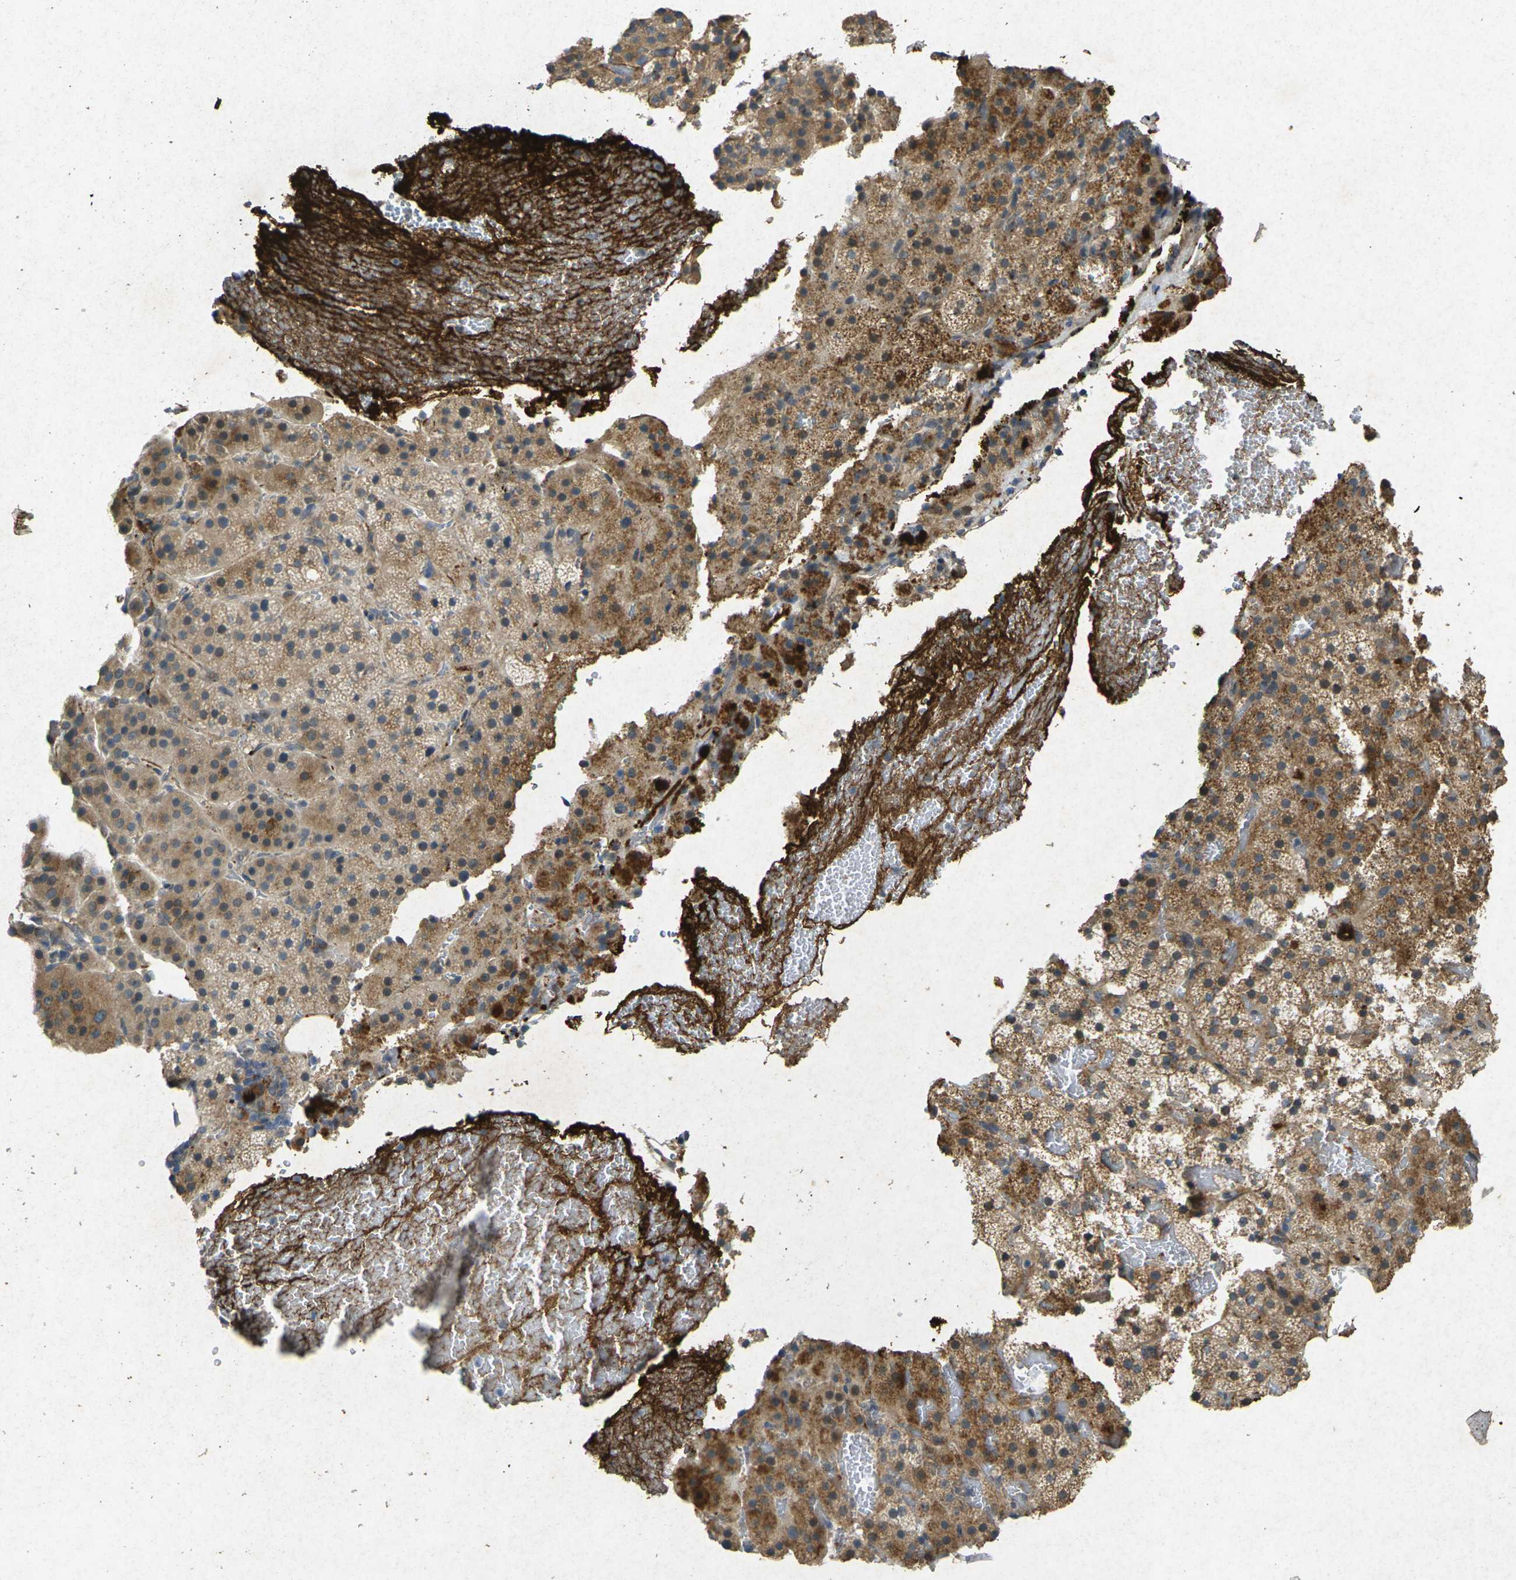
{"staining": {"intensity": "moderate", "quantity": ">75%", "location": "cytoplasmic/membranous"}, "tissue": "adrenal gland", "cell_type": "Glandular cells", "image_type": "normal", "snomed": [{"axis": "morphology", "description": "Normal tissue, NOS"}, {"axis": "topography", "description": "Adrenal gland"}], "caption": "Adrenal gland stained with DAB (3,3'-diaminobenzidine) immunohistochemistry (IHC) shows medium levels of moderate cytoplasmic/membranous expression in about >75% of glandular cells. Nuclei are stained in blue.", "gene": "RGMA", "patient": {"sex": "female", "age": 59}}